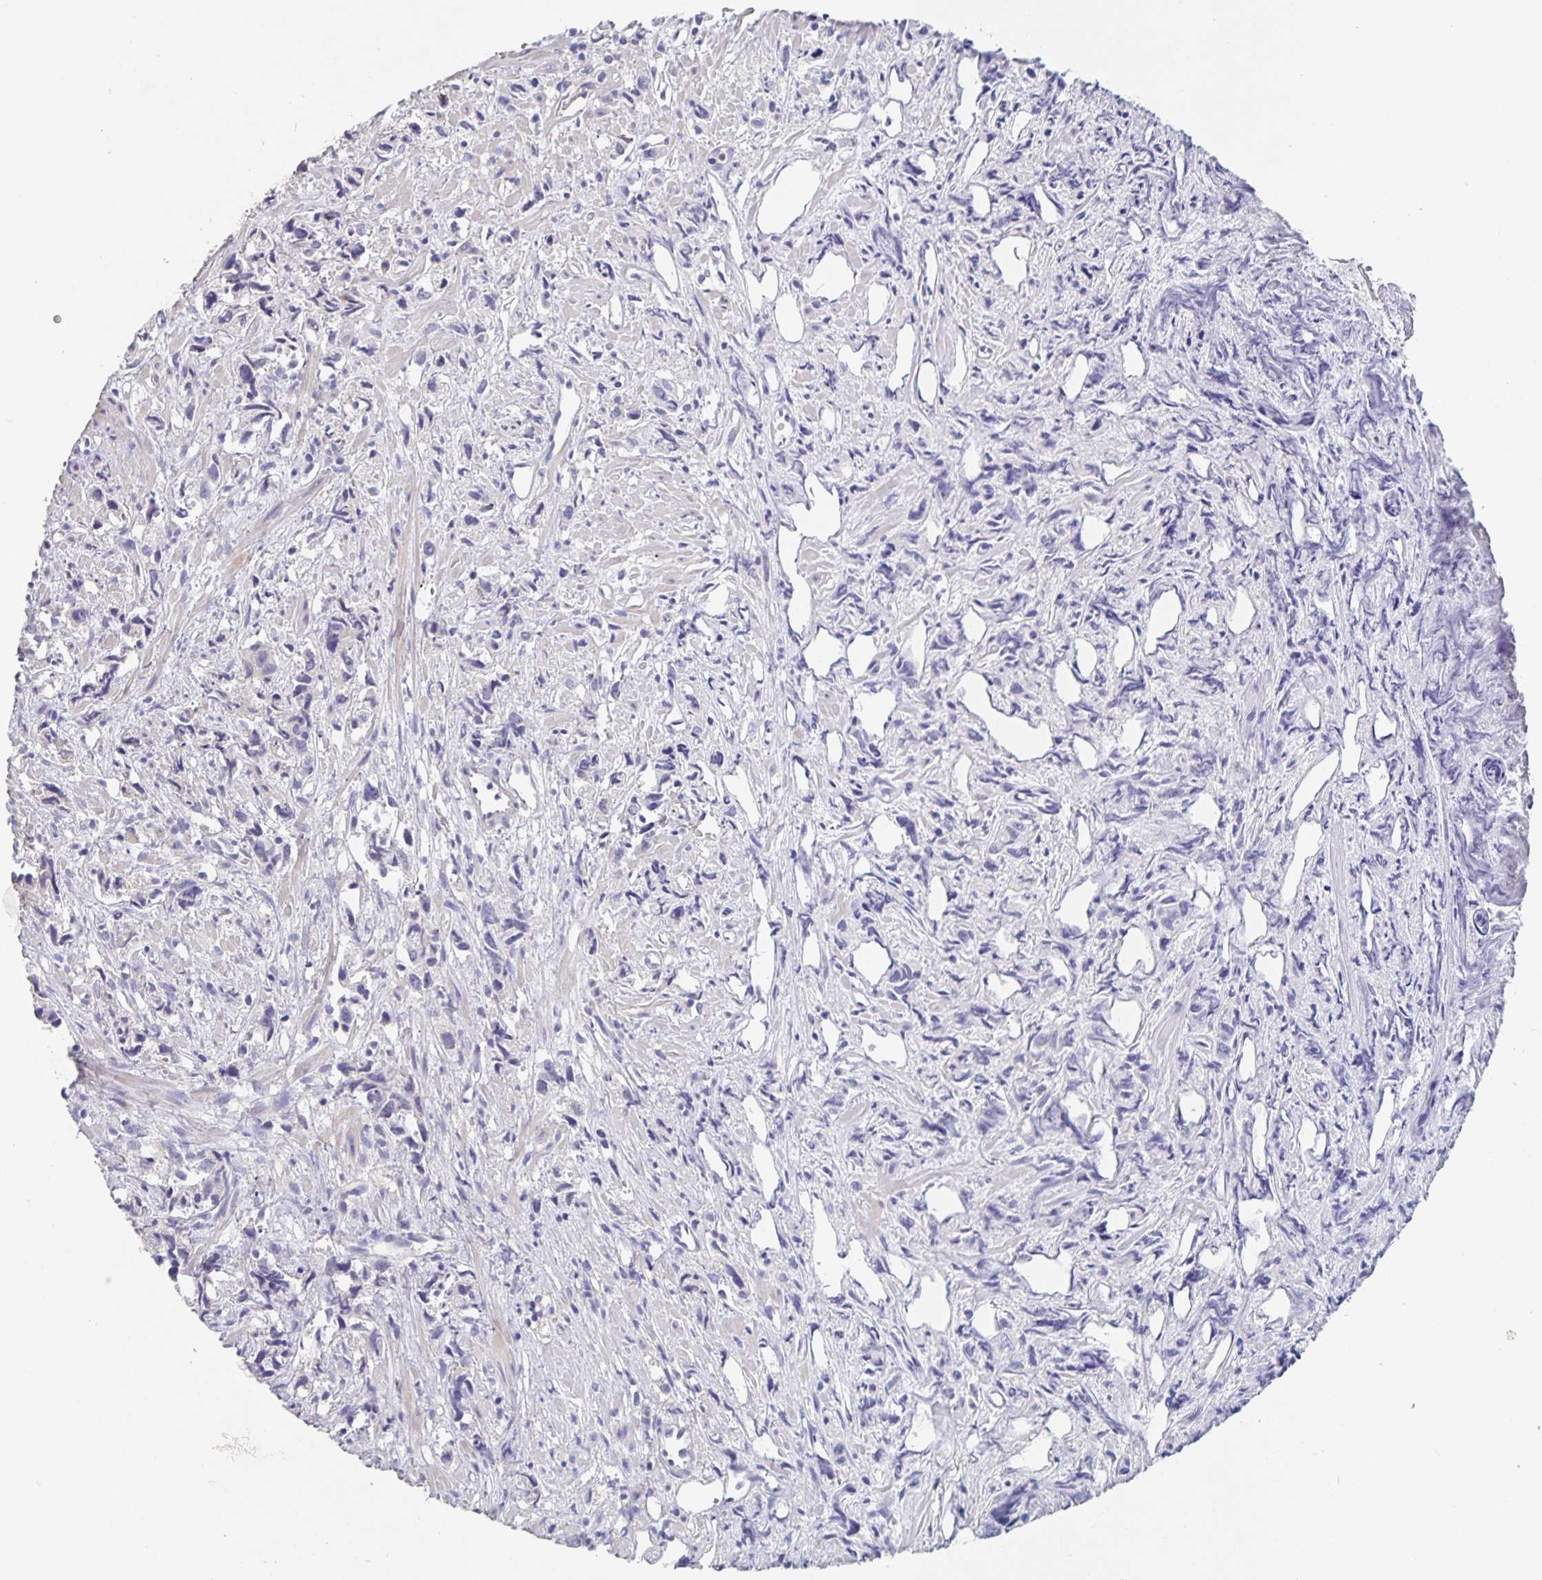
{"staining": {"intensity": "negative", "quantity": "none", "location": "none"}, "tissue": "prostate cancer", "cell_type": "Tumor cells", "image_type": "cancer", "snomed": [{"axis": "morphology", "description": "Adenocarcinoma, High grade"}, {"axis": "topography", "description": "Prostate"}], "caption": "IHC image of adenocarcinoma (high-grade) (prostate) stained for a protein (brown), which reveals no staining in tumor cells.", "gene": "CDC42BPG", "patient": {"sex": "male", "age": 58}}